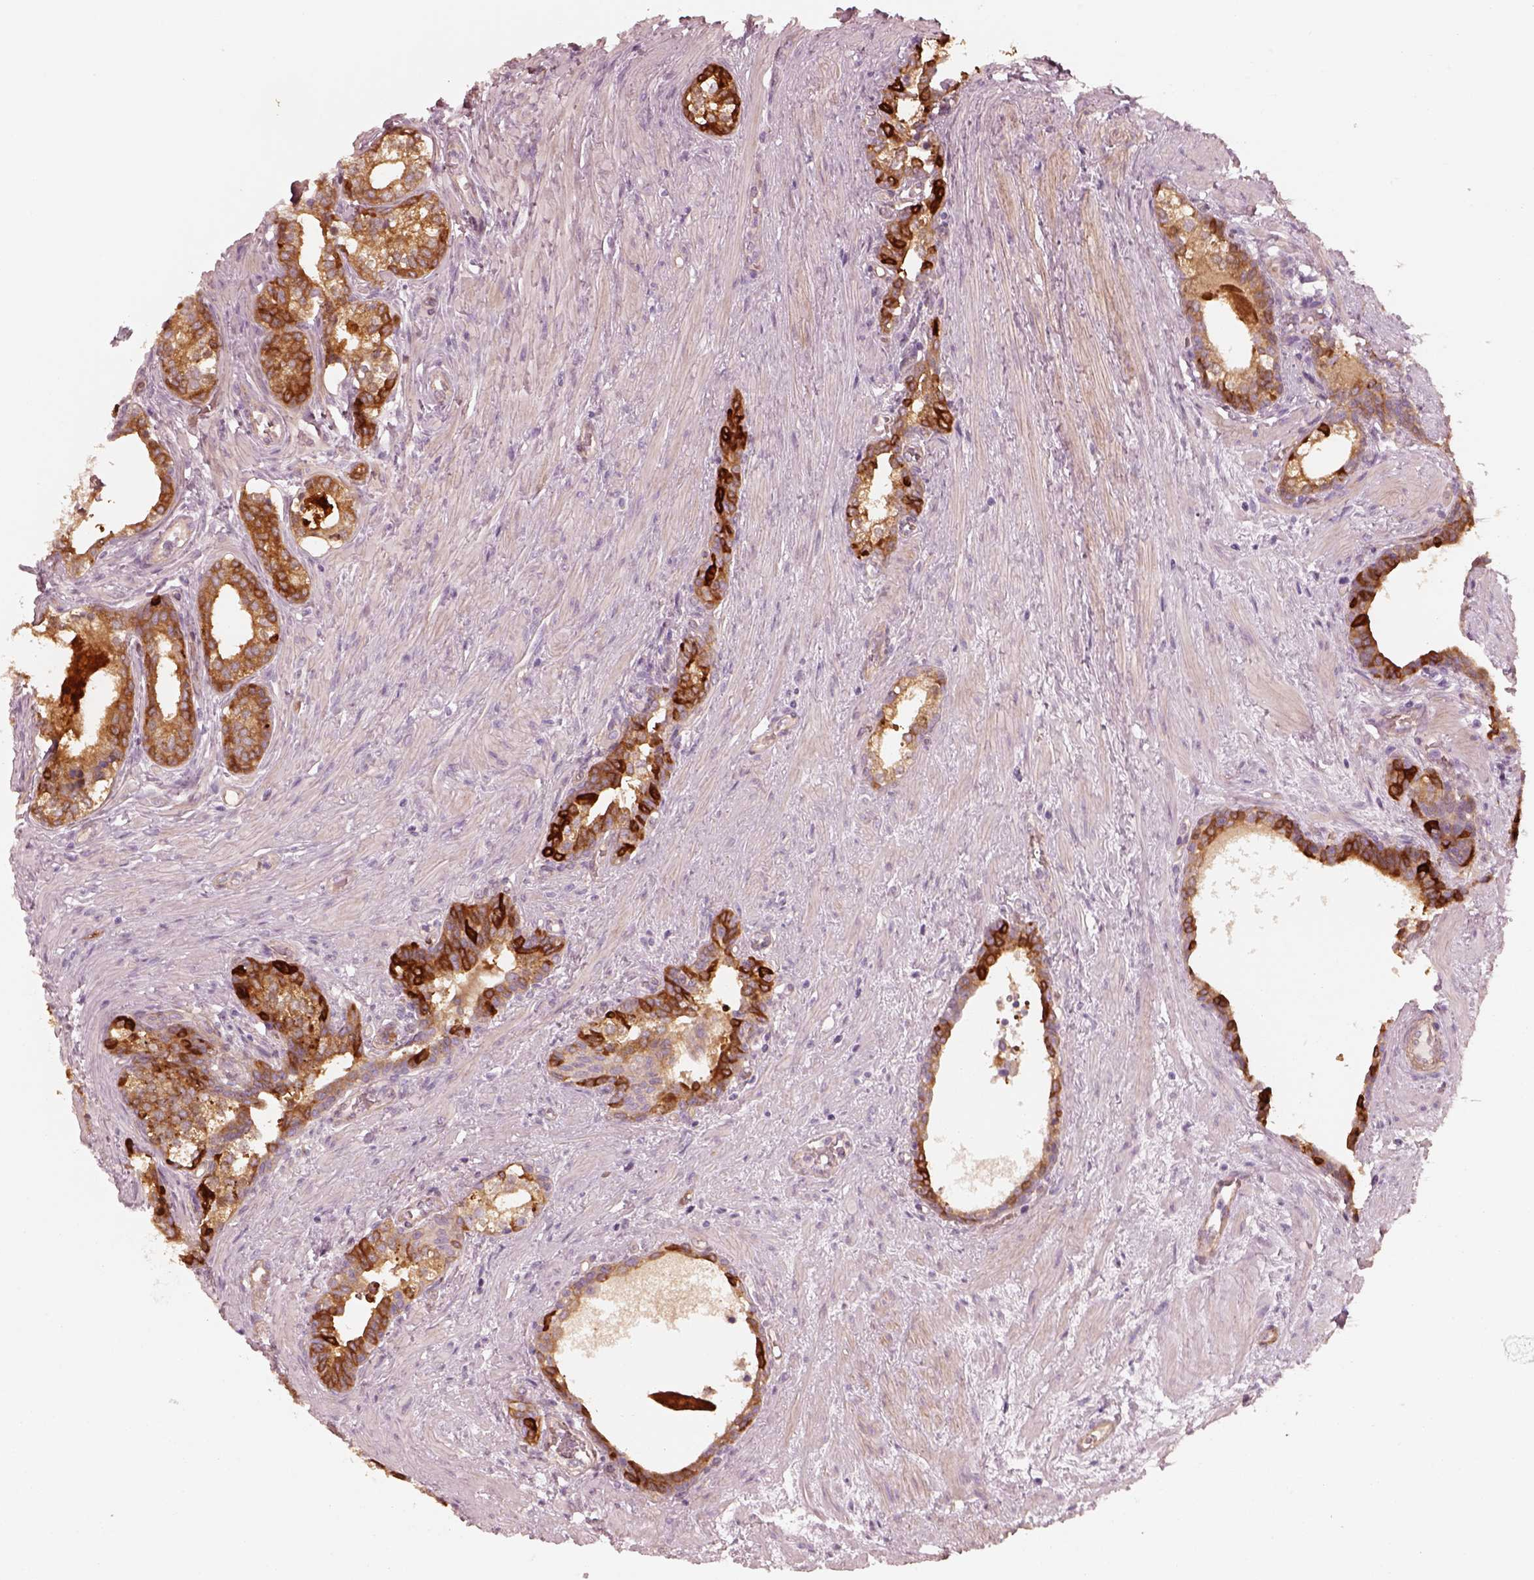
{"staining": {"intensity": "strong", "quantity": ">75%", "location": "cytoplasmic/membranous"}, "tissue": "prostate cancer", "cell_type": "Tumor cells", "image_type": "cancer", "snomed": [{"axis": "morphology", "description": "Adenocarcinoma, NOS"}, {"axis": "morphology", "description": "Adenocarcinoma, High grade"}, {"axis": "topography", "description": "Prostate"}], "caption": "Immunohistochemical staining of human prostate cancer (adenocarcinoma) displays high levels of strong cytoplasmic/membranous protein staining in about >75% of tumor cells.", "gene": "CRYM", "patient": {"sex": "male", "age": 61}}